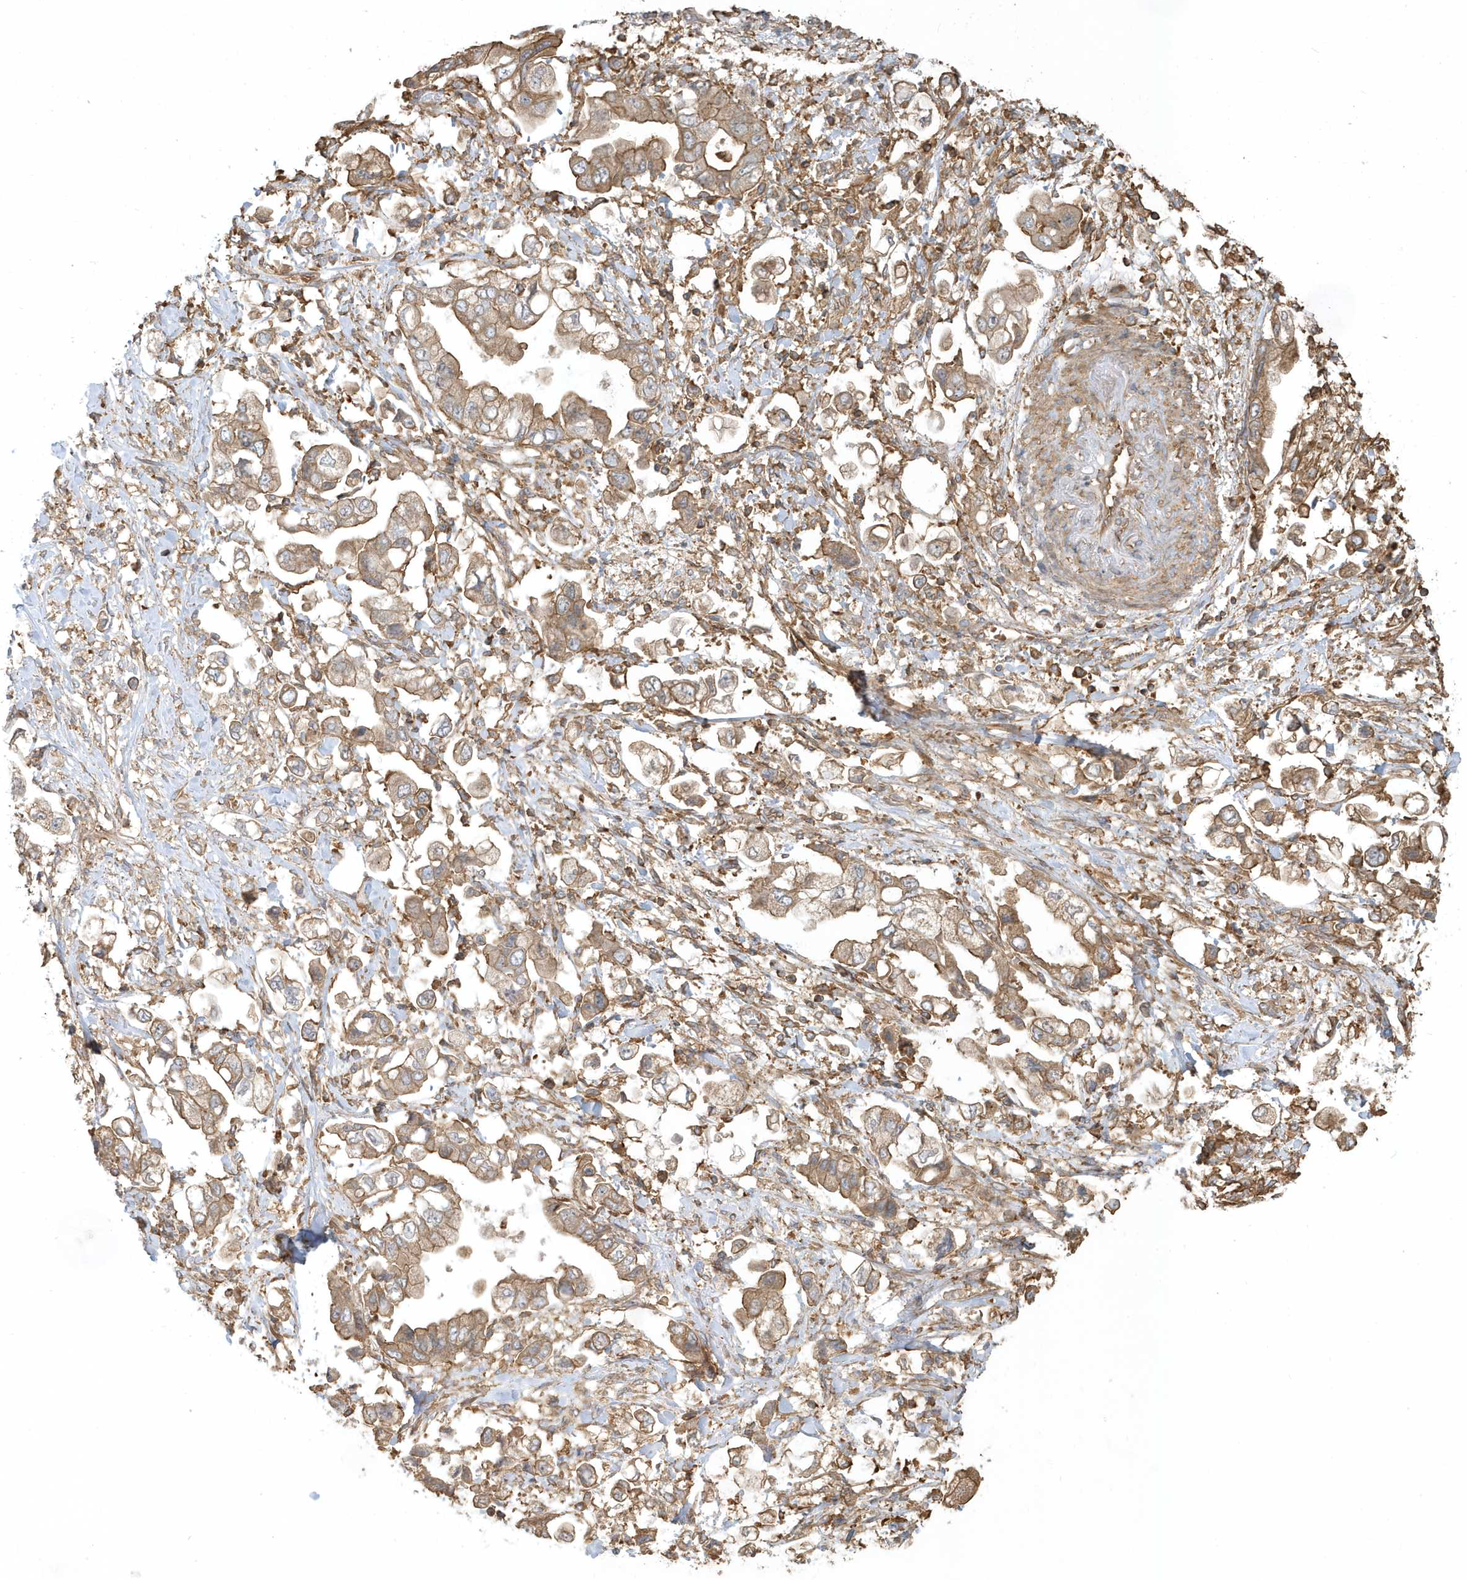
{"staining": {"intensity": "moderate", "quantity": ">75%", "location": "cytoplasmic/membranous"}, "tissue": "stomach cancer", "cell_type": "Tumor cells", "image_type": "cancer", "snomed": [{"axis": "morphology", "description": "Adenocarcinoma, NOS"}, {"axis": "topography", "description": "Stomach"}], "caption": "High-magnification brightfield microscopy of stomach adenocarcinoma stained with DAB (3,3'-diaminobenzidine) (brown) and counterstained with hematoxylin (blue). tumor cells exhibit moderate cytoplasmic/membranous positivity is present in about>75% of cells. Ihc stains the protein in brown and the nuclei are stained blue.", "gene": "ZBTB8A", "patient": {"sex": "male", "age": 62}}